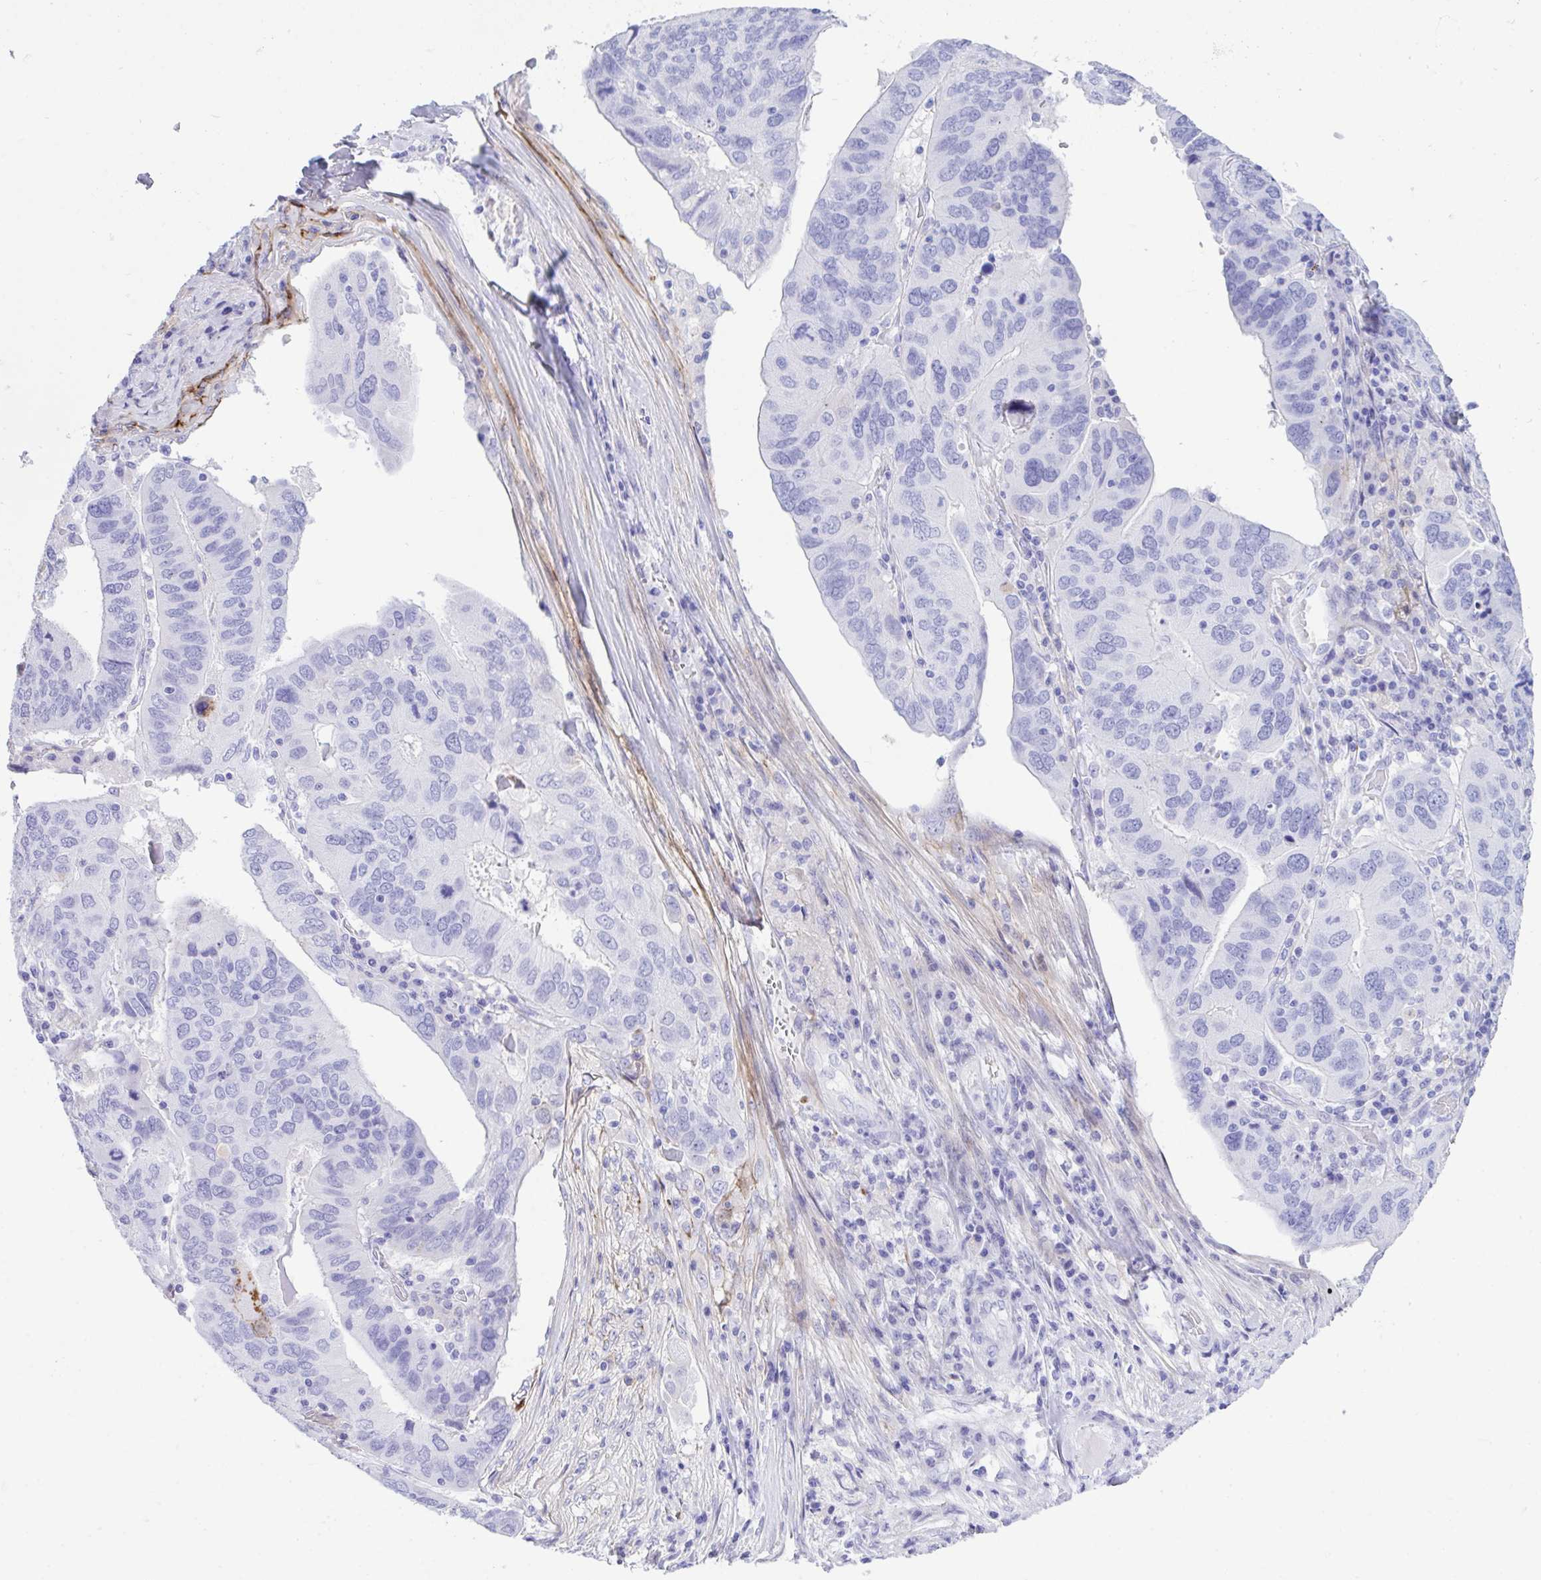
{"staining": {"intensity": "negative", "quantity": "none", "location": "none"}, "tissue": "ovarian cancer", "cell_type": "Tumor cells", "image_type": "cancer", "snomed": [{"axis": "morphology", "description": "Cystadenocarcinoma, serous, NOS"}, {"axis": "topography", "description": "Ovary"}], "caption": "High power microscopy histopathology image of an immunohistochemistry image of serous cystadenocarcinoma (ovarian), revealing no significant positivity in tumor cells.", "gene": "BEX5", "patient": {"sex": "female", "age": 79}}